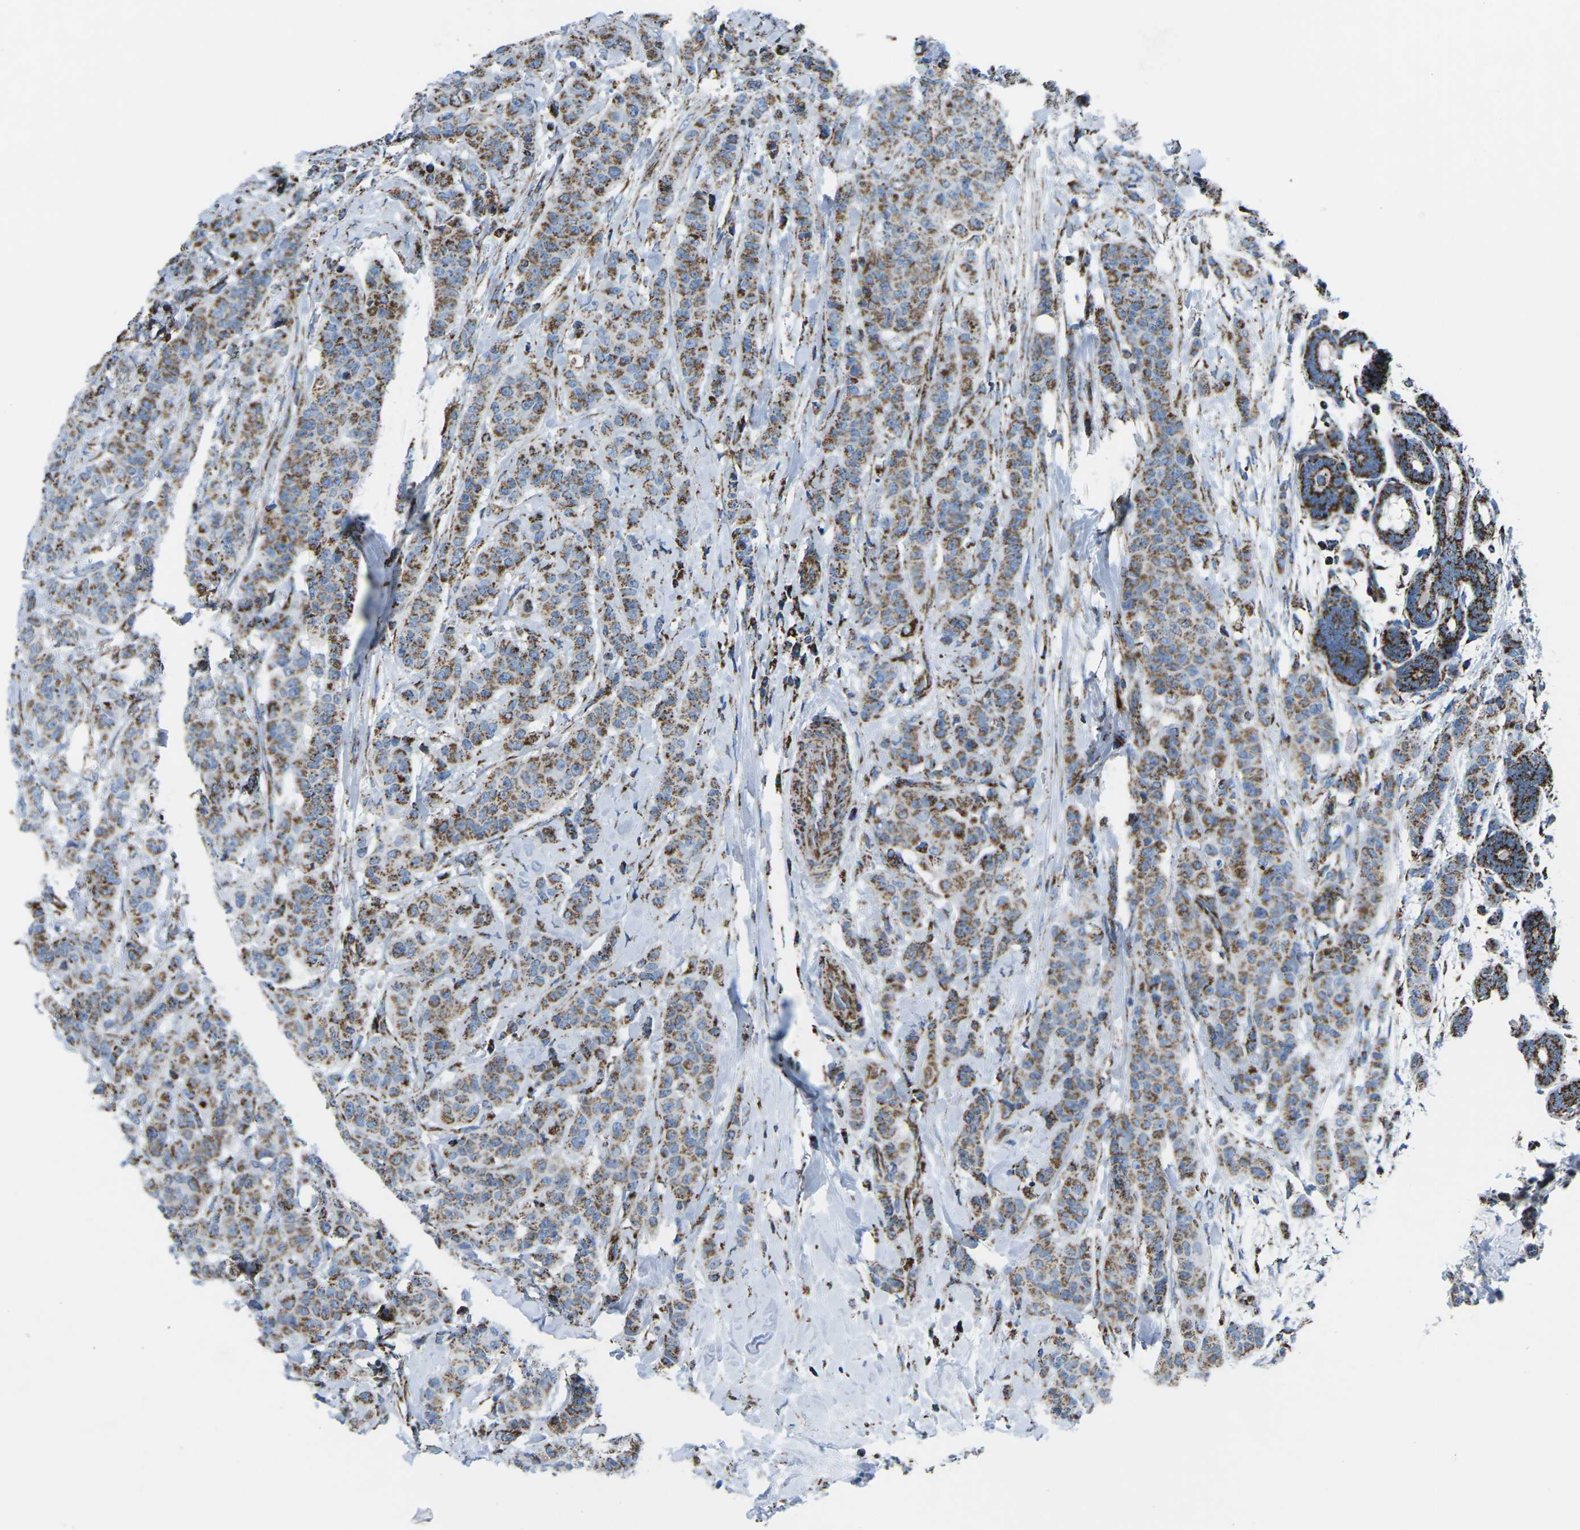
{"staining": {"intensity": "strong", "quantity": ">75%", "location": "cytoplasmic/membranous"}, "tissue": "breast cancer", "cell_type": "Tumor cells", "image_type": "cancer", "snomed": [{"axis": "morphology", "description": "Normal tissue, NOS"}, {"axis": "morphology", "description": "Duct carcinoma"}, {"axis": "topography", "description": "Breast"}], "caption": "Breast cancer (intraductal carcinoma) tissue demonstrates strong cytoplasmic/membranous expression in approximately >75% of tumor cells (IHC, brightfield microscopy, high magnification).", "gene": "MT-CO2", "patient": {"sex": "female", "age": 40}}